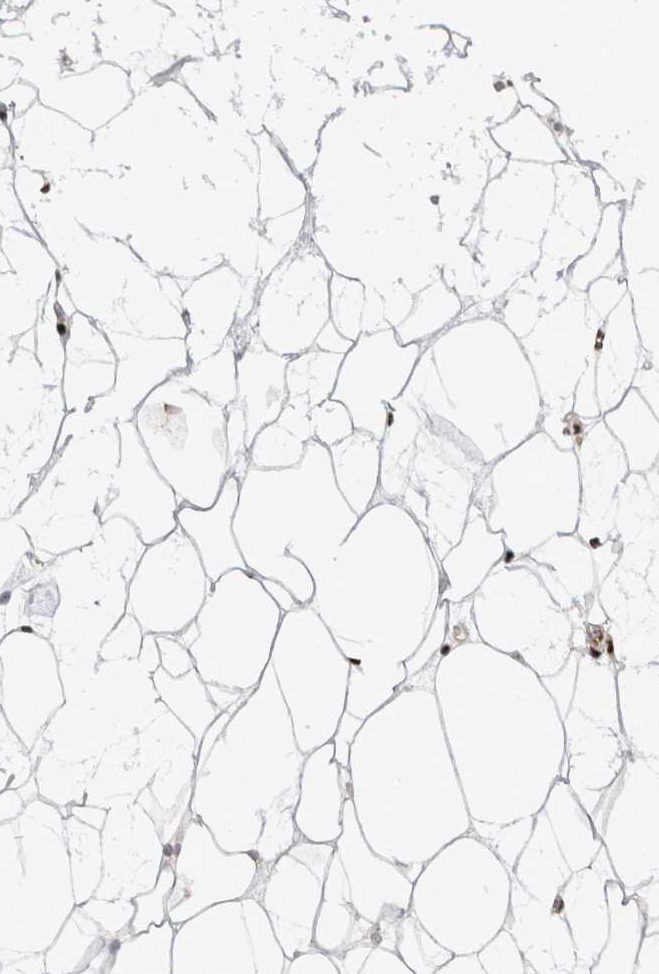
{"staining": {"intensity": "strong", "quantity": ">75%", "location": "nuclear"}, "tissue": "adipose tissue", "cell_type": "Adipocytes", "image_type": "normal", "snomed": [{"axis": "morphology", "description": "Normal tissue, NOS"}, {"axis": "morphology", "description": "Fibrosis, NOS"}, {"axis": "topography", "description": "Breast"}, {"axis": "topography", "description": "Adipose tissue"}], "caption": "A photomicrograph of human adipose tissue stained for a protein shows strong nuclear brown staining in adipocytes. (brown staining indicates protein expression, while blue staining denotes nuclei).", "gene": "MKNK1", "patient": {"sex": "female", "age": 39}}